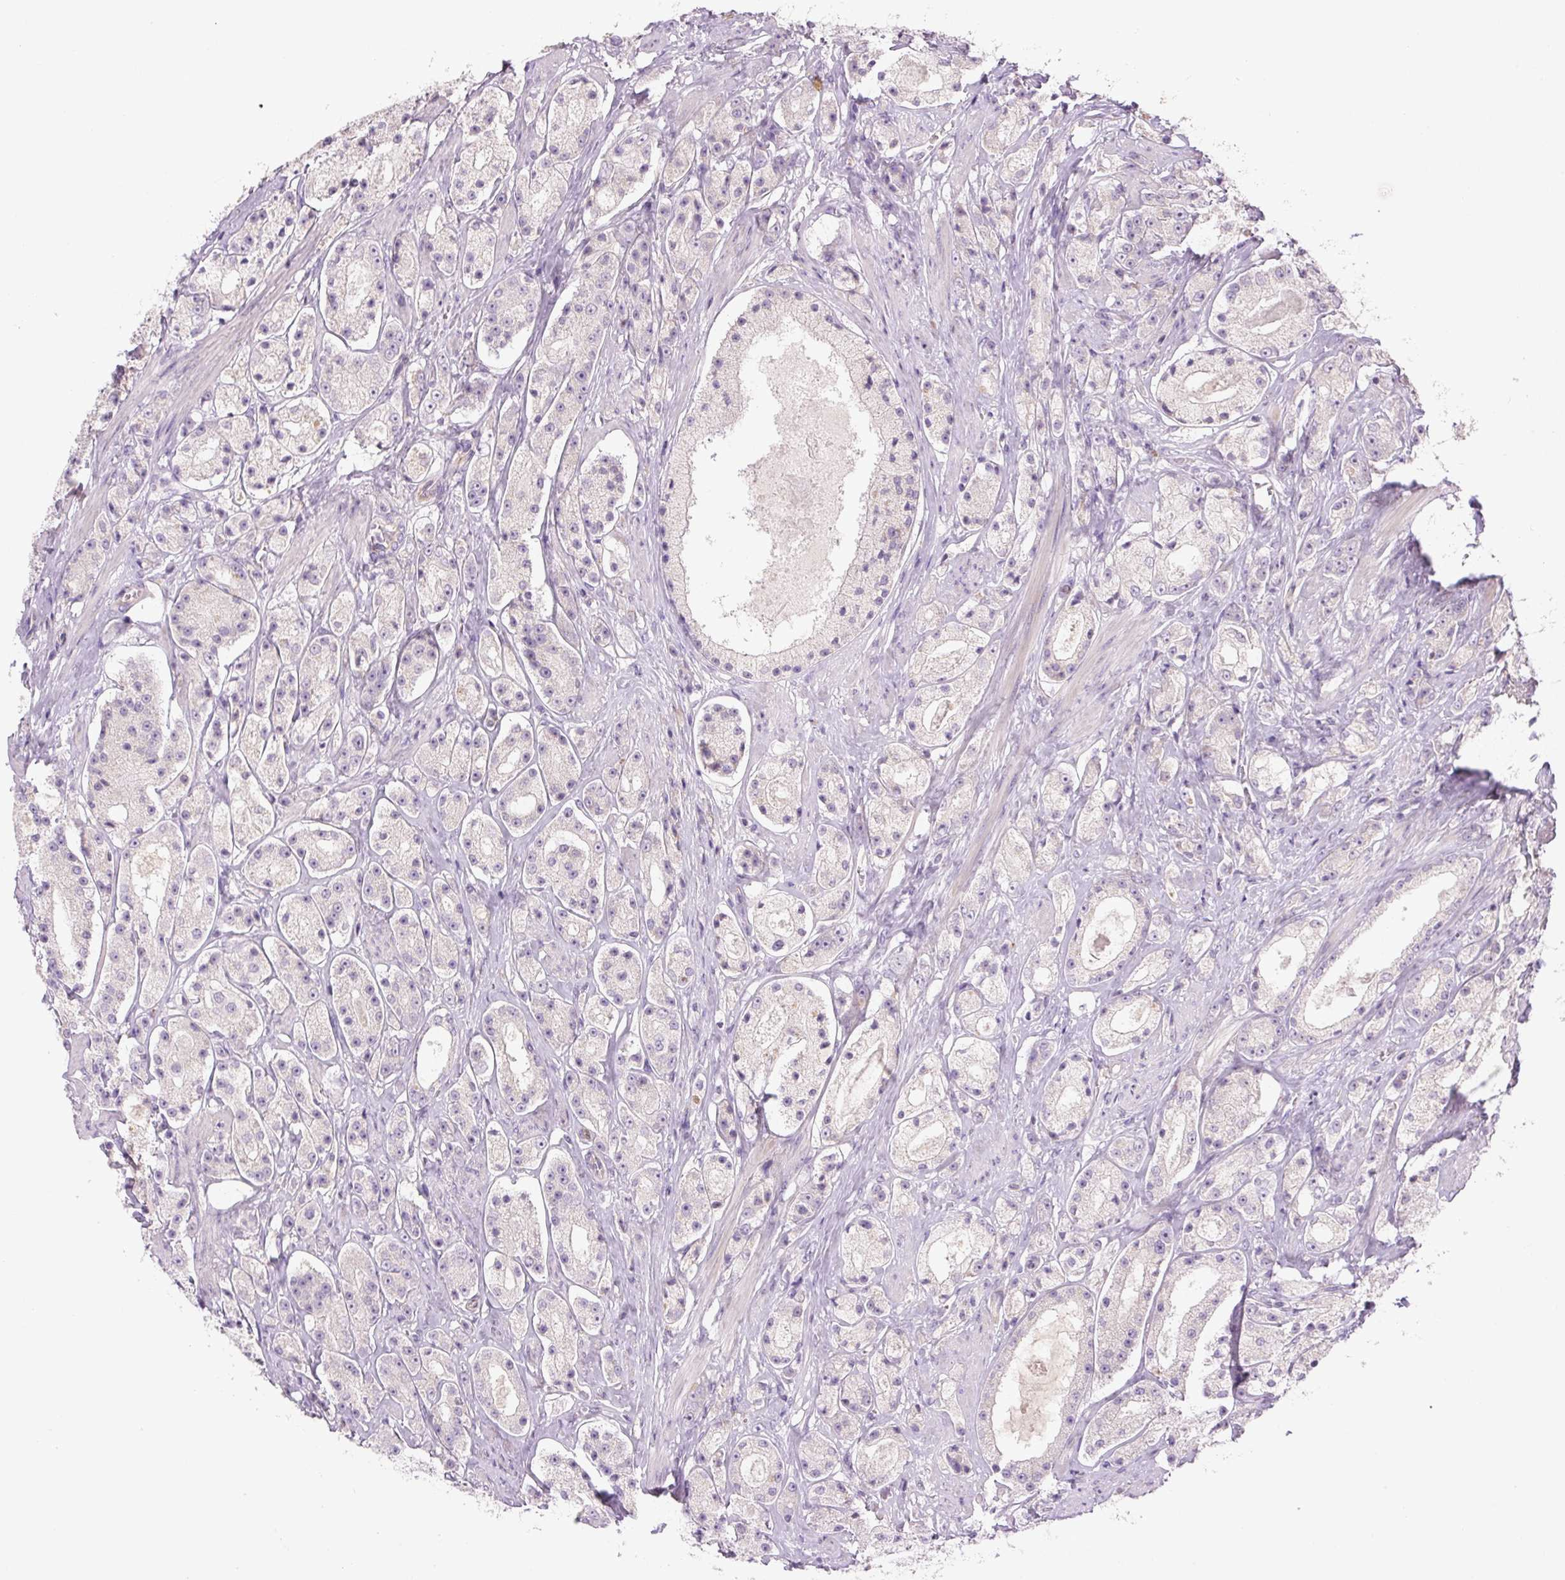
{"staining": {"intensity": "negative", "quantity": "none", "location": "none"}, "tissue": "prostate cancer", "cell_type": "Tumor cells", "image_type": "cancer", "snomed": [{"axis": "morphology", "description": "Adenocarcinoma, High grade"}, {"axis": "topography", "description": "Prostate"}], "caption": "The immunohistochemistry (IHC) photomicrograph has no significant expression in tumor cells of prostate cancer (high-grade adenocarcinoma) tissue. (Stains: DAB immunohistochemistry (IHC) with hematoxylin counter stain, Microscopy: brightfield microscopy at high magnification).", "gene": "TMEM100", "patient": {"sex": "male", "age": 67}}